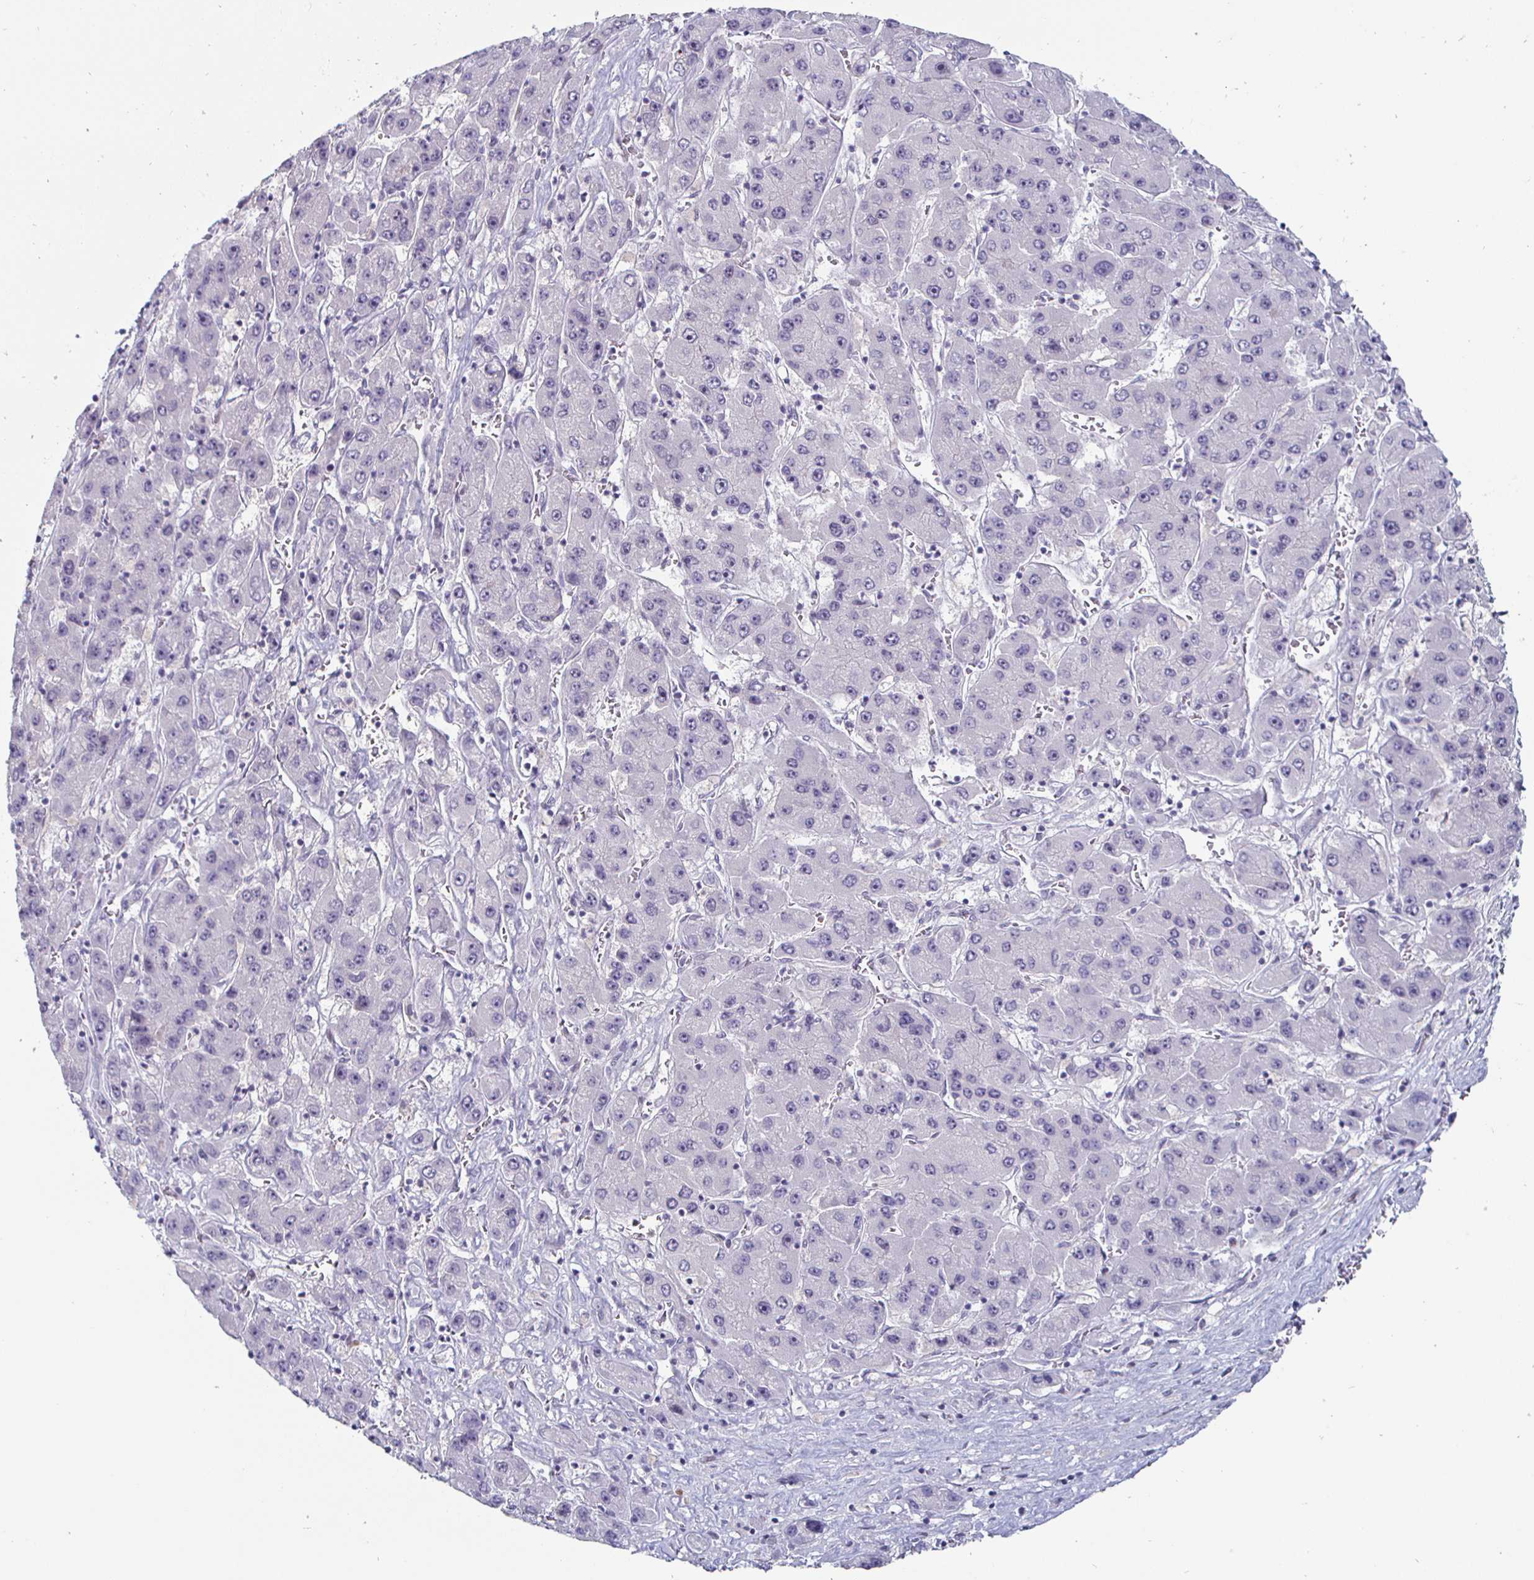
{"staining": {"intensity": "negative", "quantity": "none", "location": "none"}, "tissue": "liver cancer", "cell_type": "Tumor cells", "image_type": "cancer", "snomed": [{"axis": "morphology", "description": "Carcinoma, Hepatocellular, NOS"}, {"axis": "topography", "description": "Liver"}], "caption": "High power microscopy histopathology image of an immunohistochemistry (IHC) micrograph of liver cancer (hepatocellular carcinoma), revealing no significant staining in tumor cells.", "gene": "DMRTB1", "patient": {"sex": "female", "age": 61}}